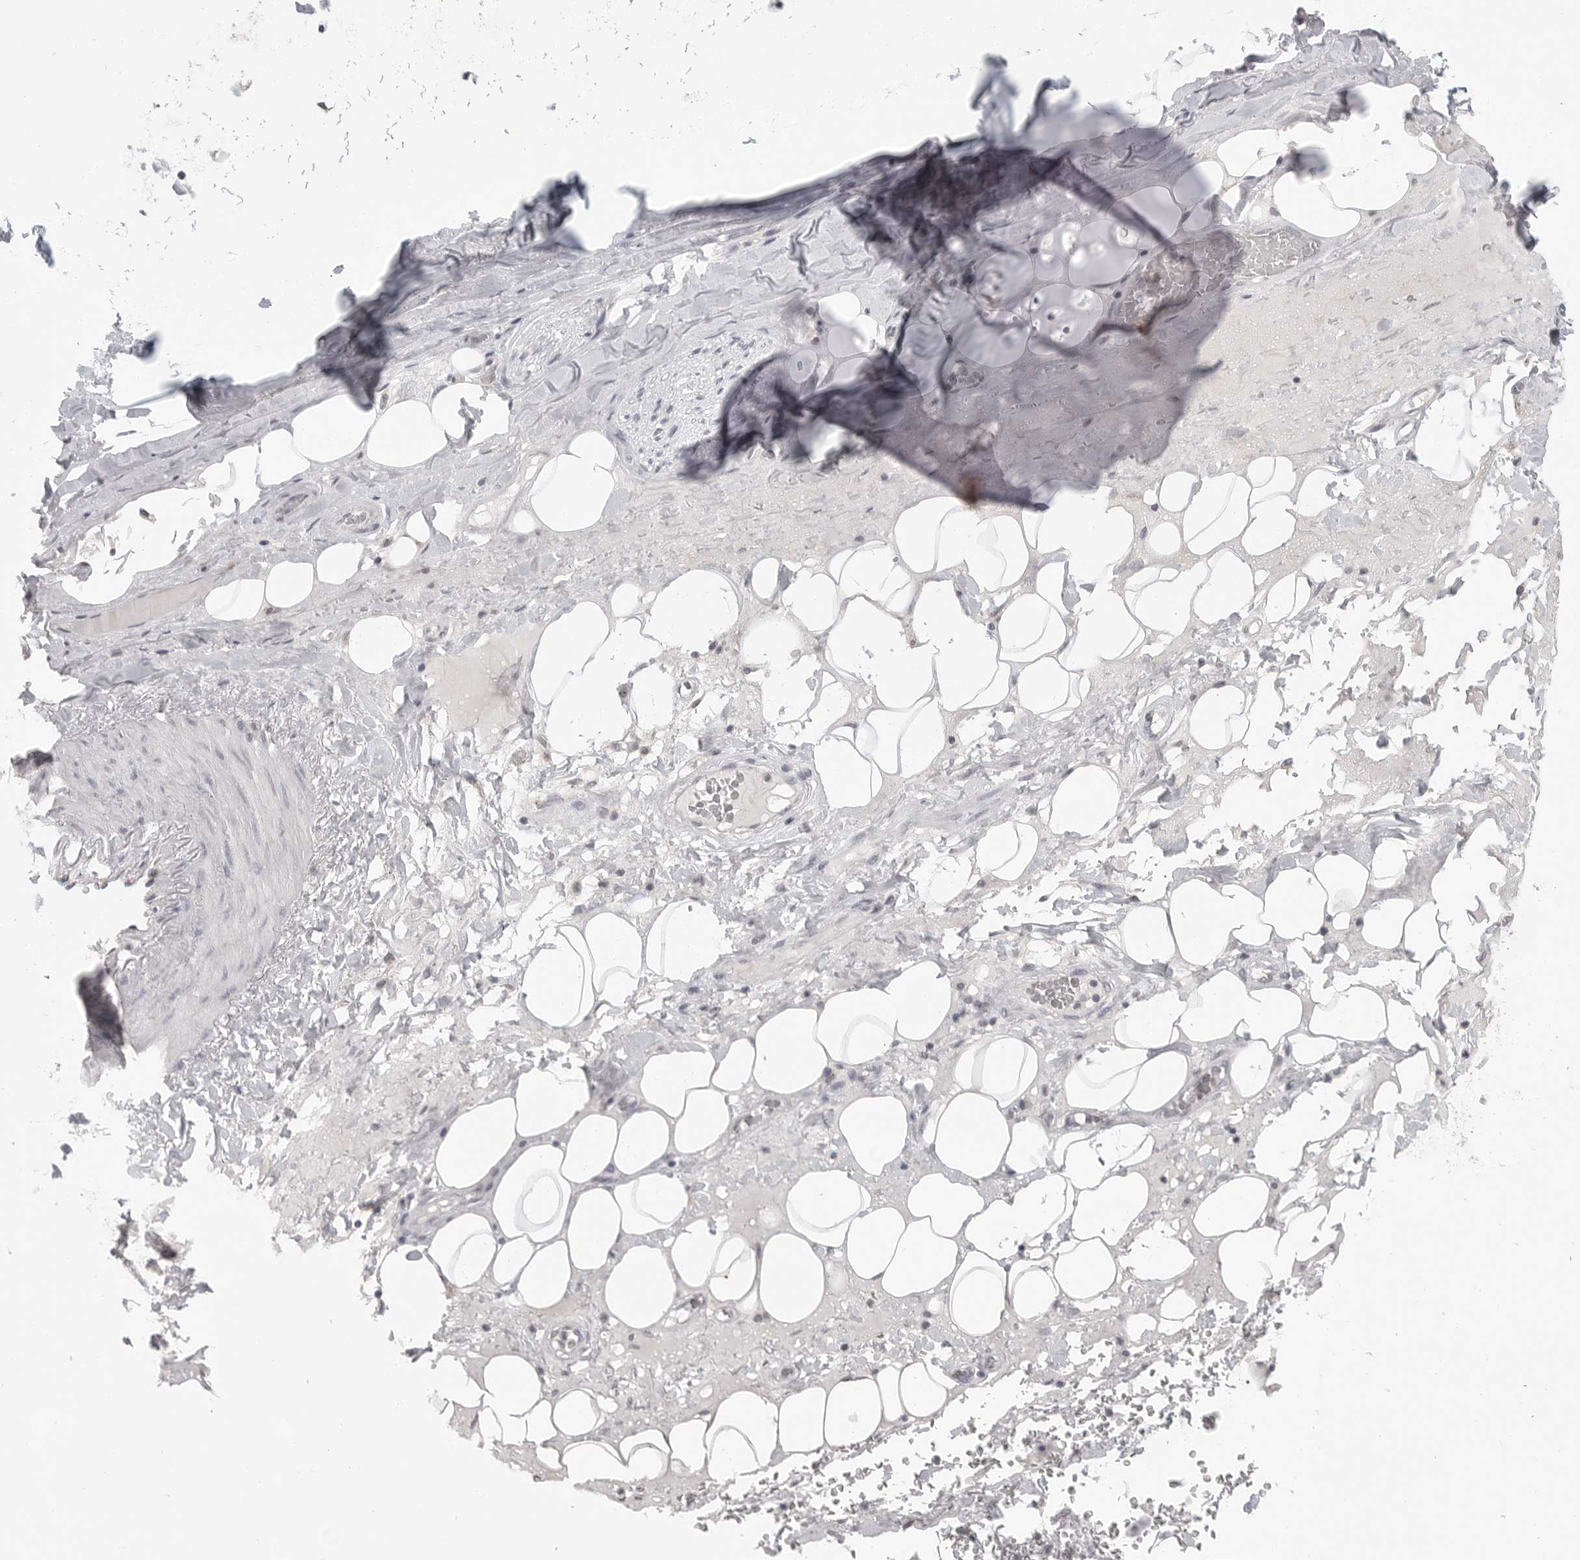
{"staining": {"intensity": "negative", "quantity": "none", "location": "none"}, "tissue": "adipose tissue", "cell_type": "Adipocytes", "image_type": "normal", "snomed": [{"axis": "morphology", "description": "Normal tissue, NOS"}, {"axis": "topography", "description": "Cartilage tissue"}], "caption": "The photomicrograph exhibits no staining of adipocytes in benign adipose tissue.", "gene": "IFNGR1", "patient": {"sex": "female", "age": 63}}